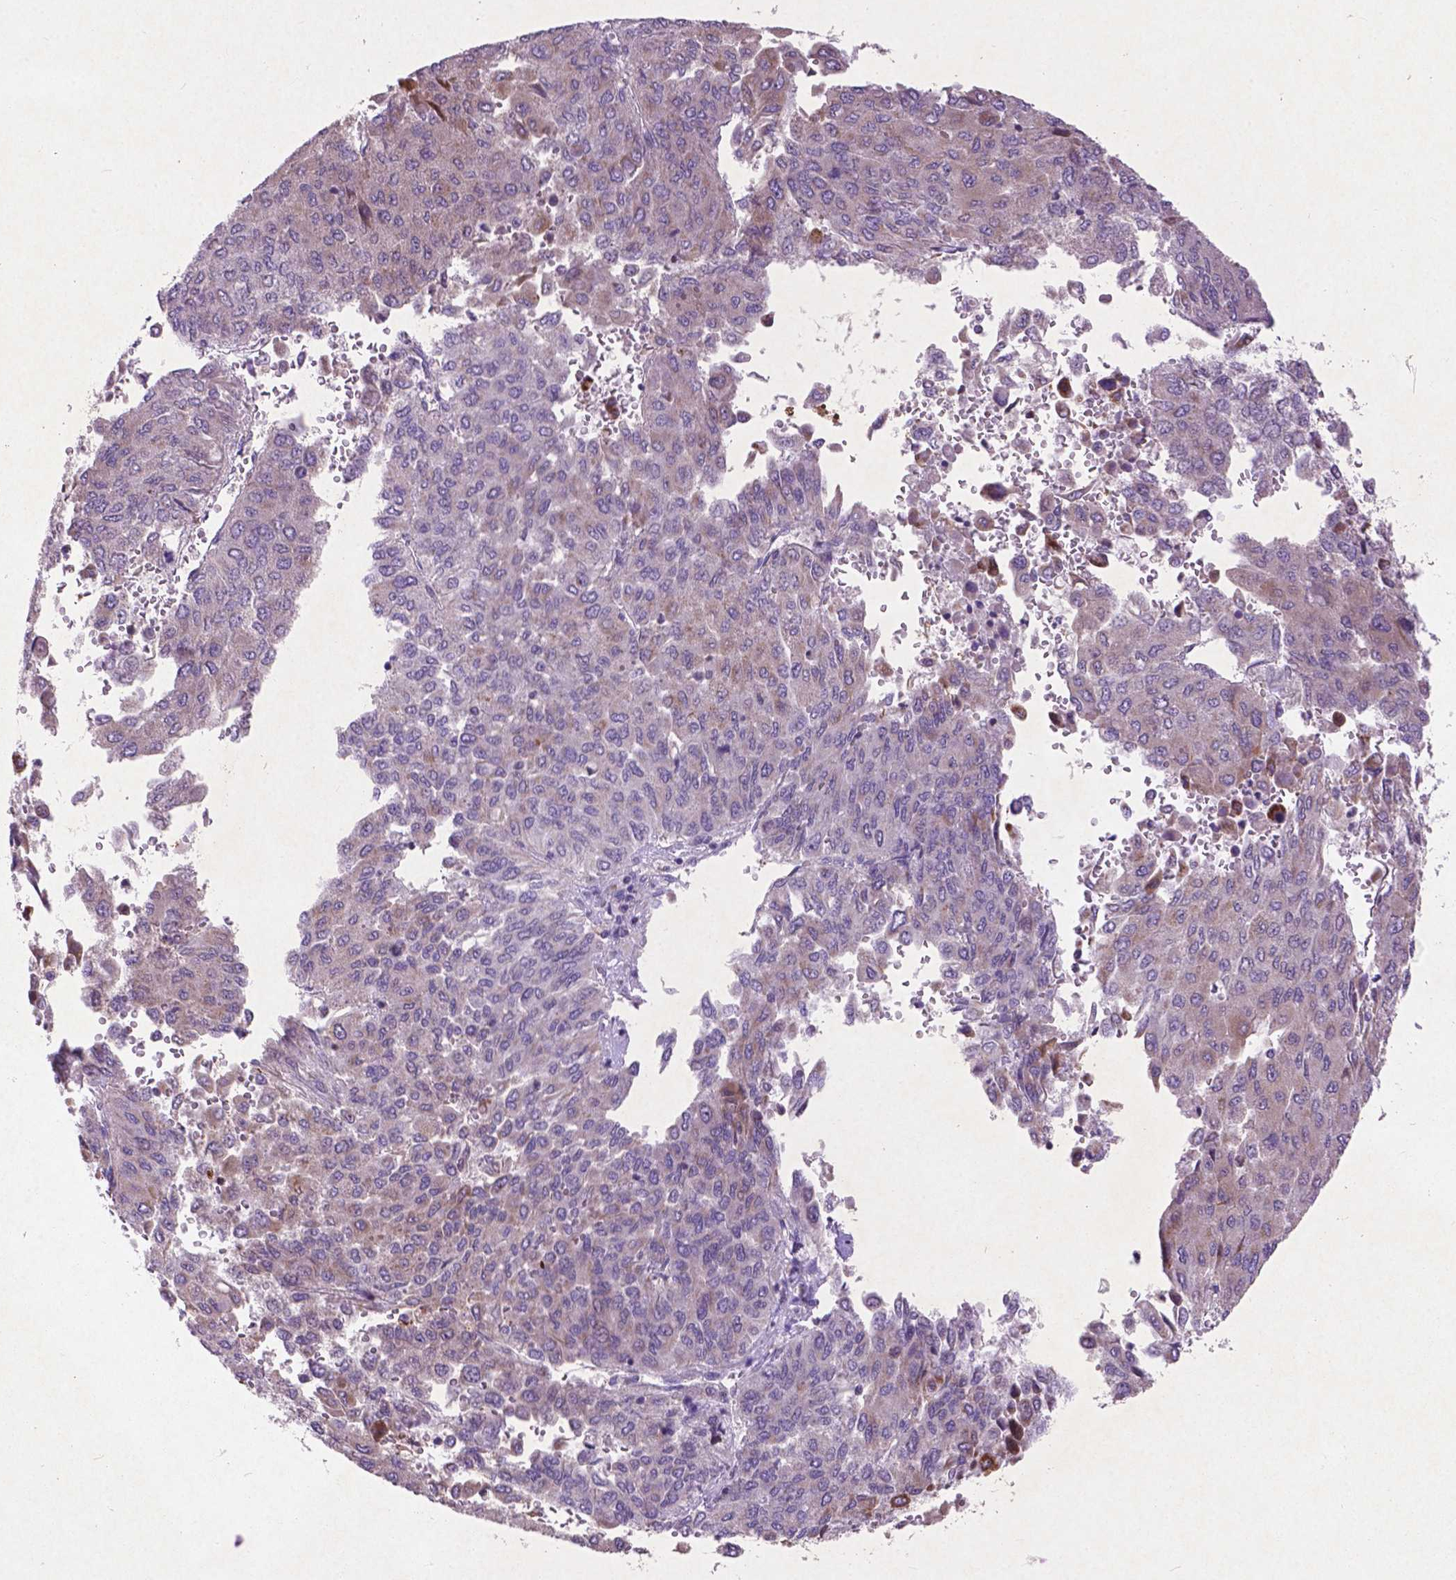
{"staining": {"intensity": "weak", "quantity": "25%-75%", "location": "cytoplasmic/membranous"}, "tissue": "liver cancer", "cell_type": "Tumor cells", "image_type": "cancer", "snomed": [{"axis": "morphology", "description": "Carcinoma, Hepatocellular, NOS"}, {"axis": "topography", "description": "Liver"}], "caption": "An immunohistochemistry (IHC) micrograph of neoplastic tissue is shown. Protein staining in brown highlights weak cytoplasmic/membranous positivity in liver cancer within tumor cells. The protein of interest is stained brown, and the nuclei are stained in blue (DAB (3,3'-diaminobenzidine) IHC with brightfield microscopy, high magnification).", "gene": "ATG4D", "patient": {"sex": "female", "age": 41}}